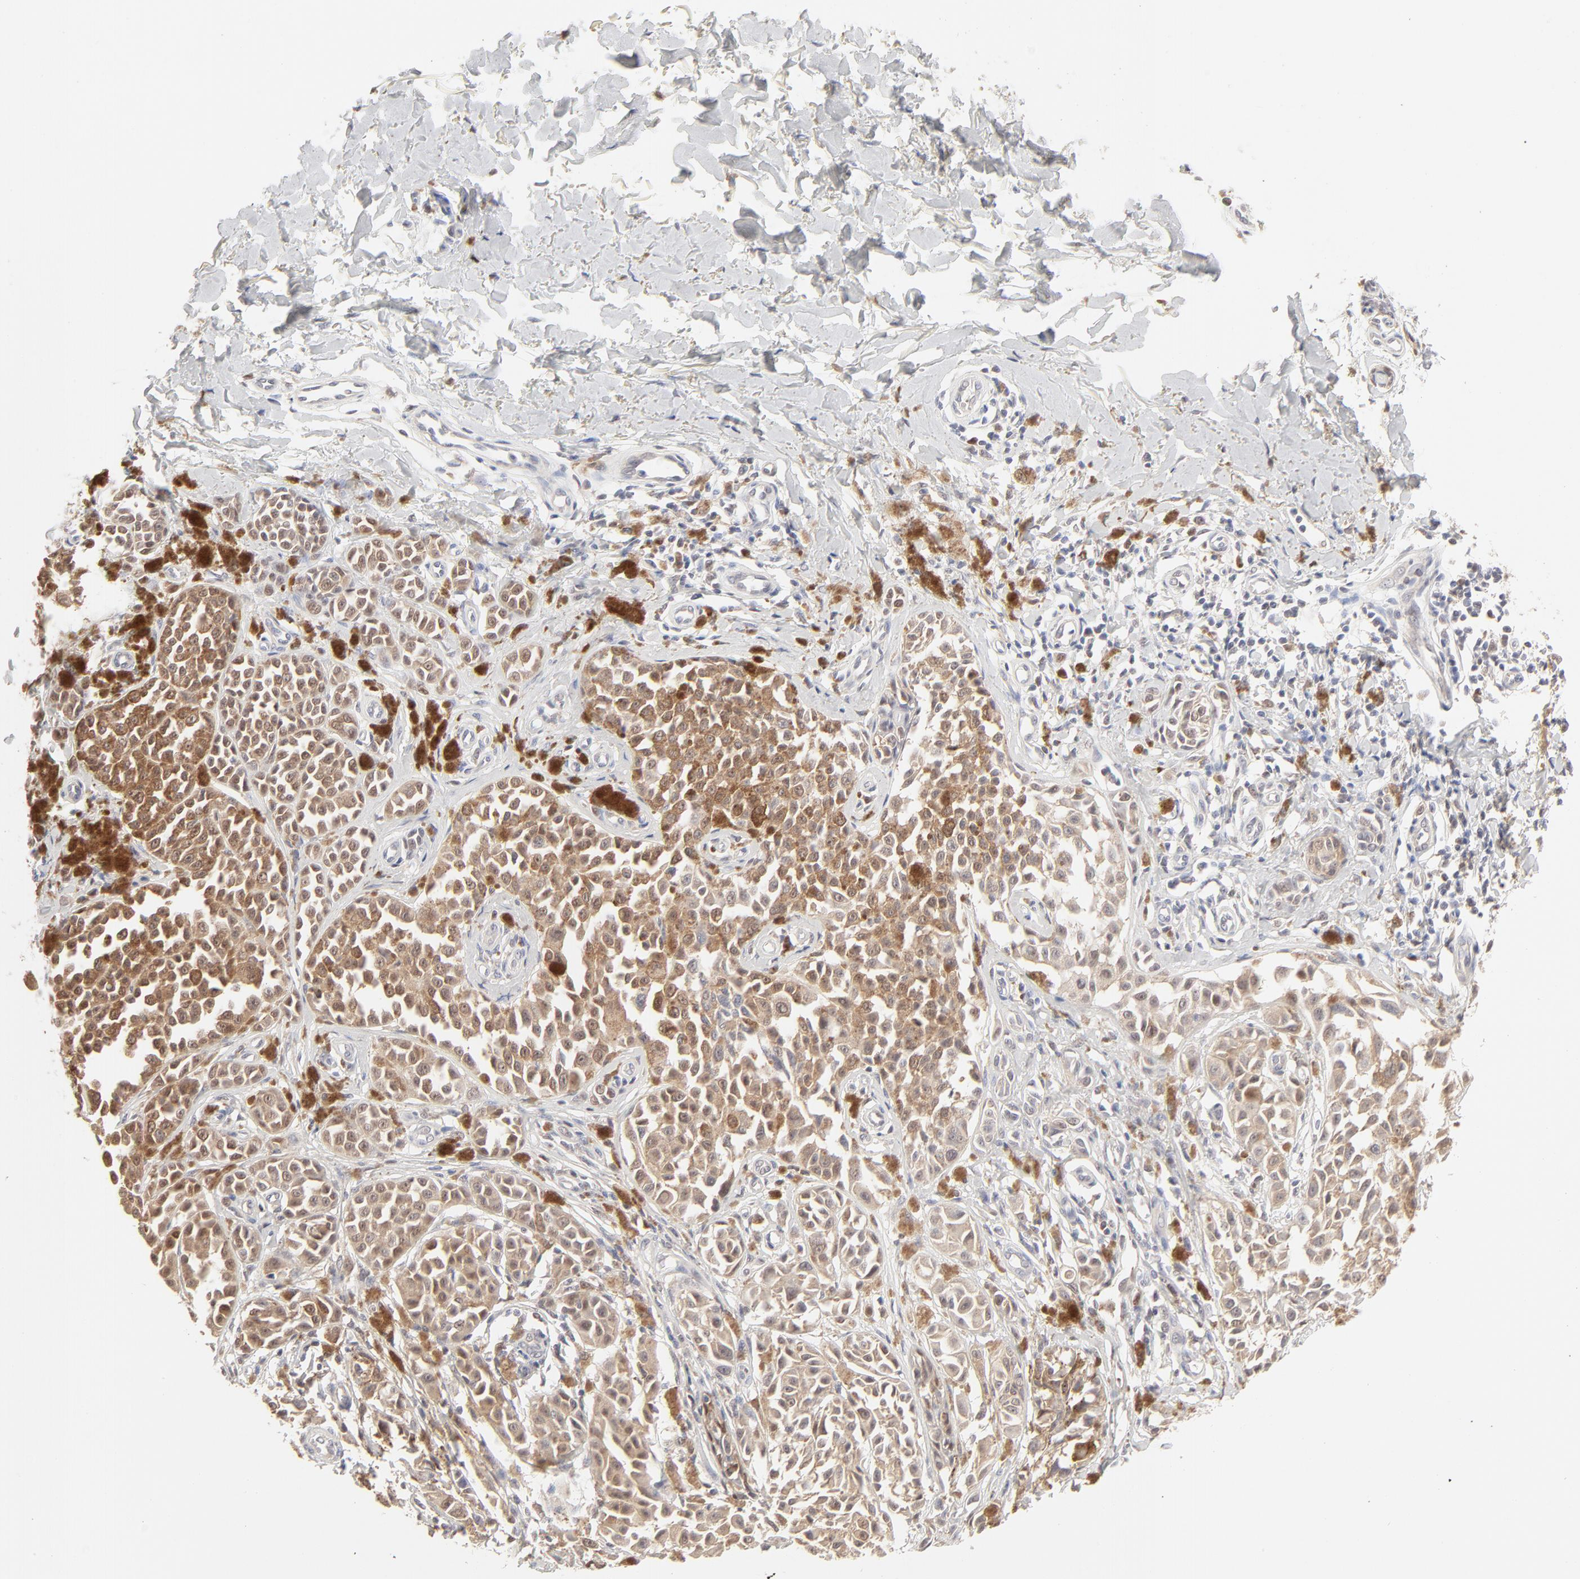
{"staining": {"intensity": "negative", "quantity": "none", "location": "none"}, "tissue": "melanoma", "cell_type": "Tumor cells", "image_type": "cancer", "snomed": [{"axis": "morphology", "description": "Malignant melanoma, NOS"}, {"axis": "topography", "description": "Skin"}], "caption": "IHC of human malignant melanoma demonstrates no staining in tumor cells. The staining is performed using DAB brown chromogen with nuclei counter-stained in using hematoxylin.", "gene": "CDK6", "patient": {"sex": "female", "age": 38}}